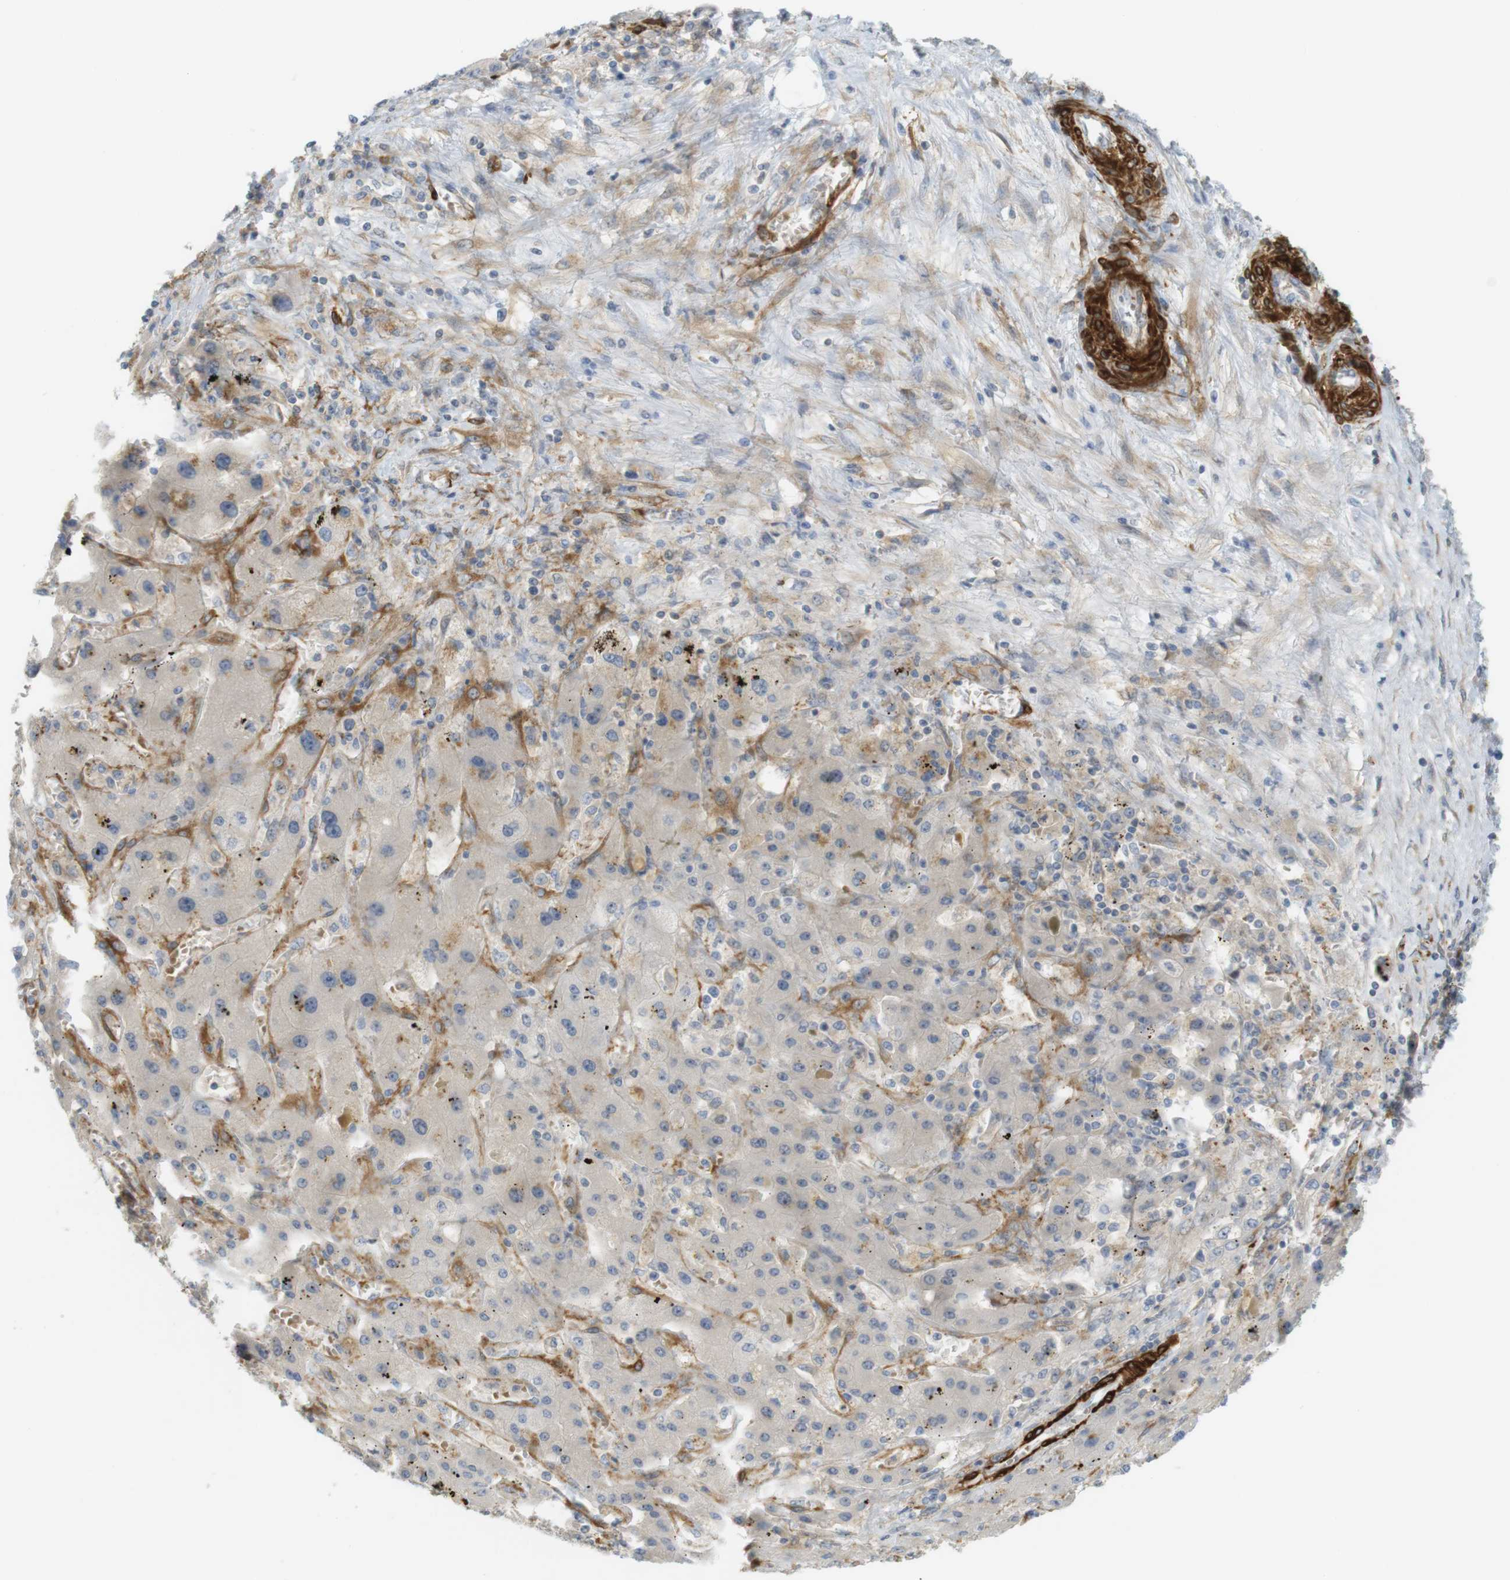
{"staining": {"intensity": "negative", "quantity": "none", "location": "none"}, "tissue": "liver cancer", "cell_type": "Tumor cells", "image_type": "cancer", "snomed": [{"axis": "morphology", "description": "Cholangiocarcinoma"}, {"axis": "topography", "description": "Liver"}], "caption": "An immunohistochemistry image of cholangiocarcinoma (liver) is shown. There is no staining in tumor cells of cholangiocarcinoma (liver). (Brightfield microscopy of DAB immunohistochemistry at high magnification).", "gene": "PDE3A", "patient": {"sex": "female", "age": 52}}